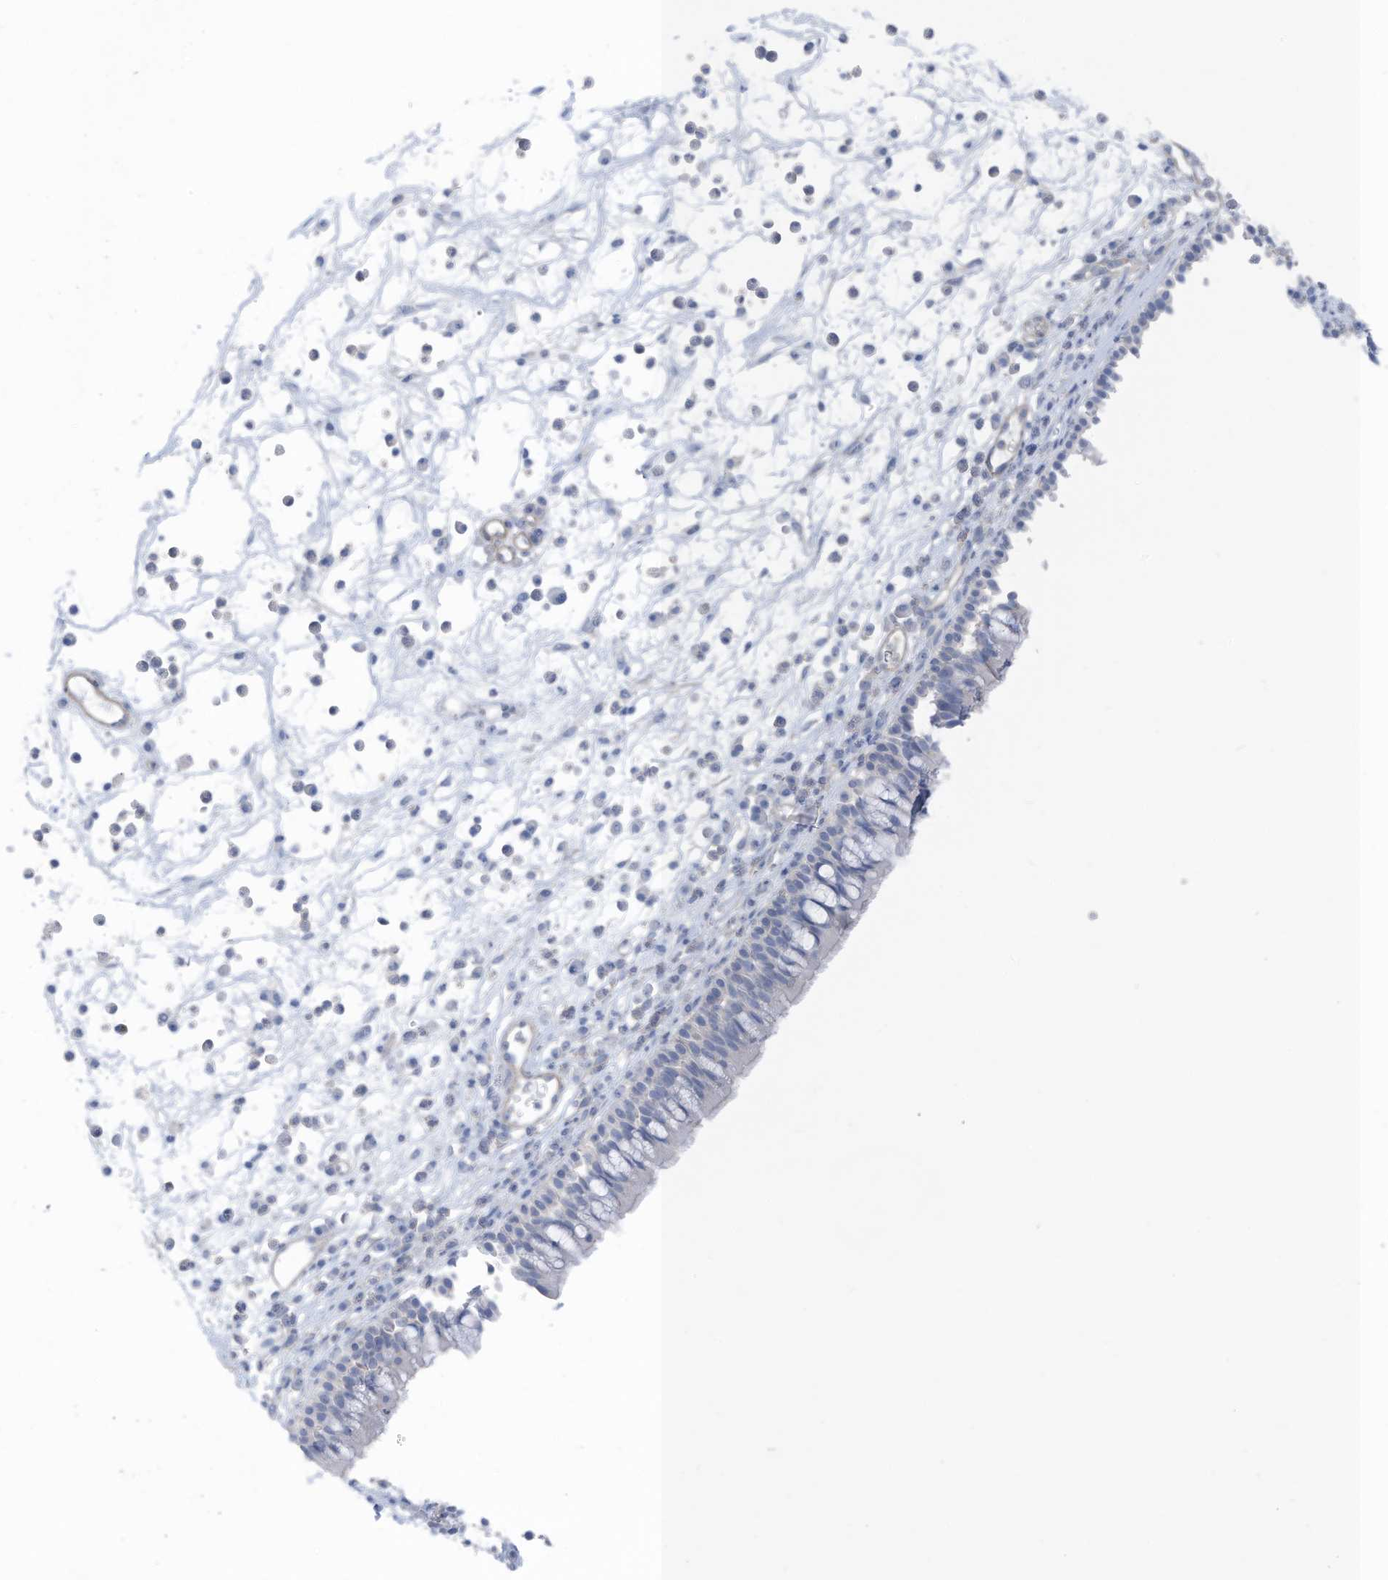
{"staining": {"intensity": "negative", "quantity": "none", "location": "none"}, "tissue": "nasopharynx", "cell_type": "Respiratory epithelial cells", "image_type": "normal", "snomed": [{"axis": "morphology", "description": "Normal tissue, NOS"}, {"axis": "morphology", "description": "Inflammation, NOS"}, {"axis": "morphology", "description": "Malignant melanoma, Metastatic site"}, {"axis": "topography", "description": "Nasopharynx"}], "caption": "The IHC micrograph has no significant positivity in respiratory epithelial cells of nasopharynx.", "gene": "ZNF846", "patient": {"sex": "male", "age": 70}}